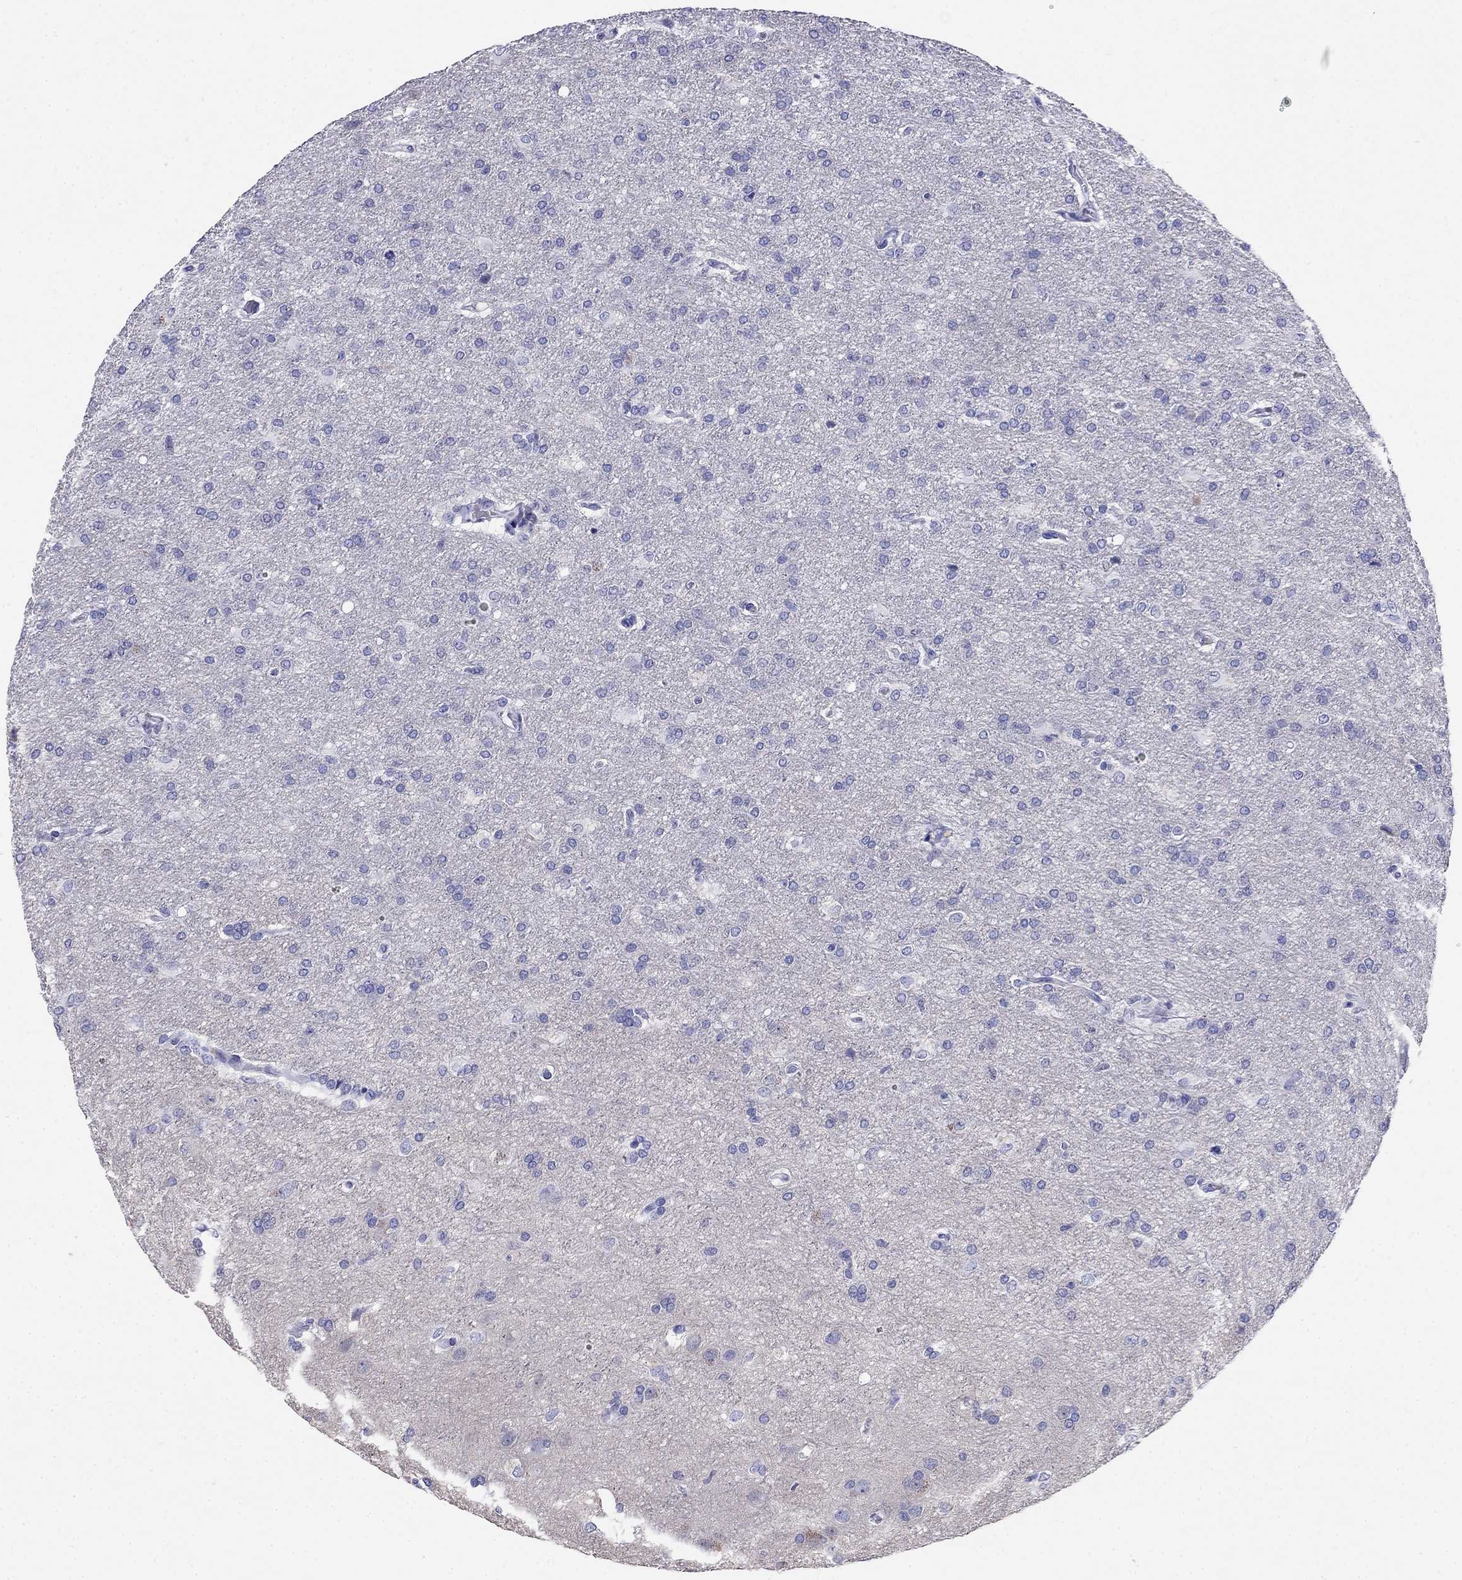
{"staining": {"intensity": "negative", "quantity": "none", "location": "none"}, "tissue": "glioma", "cell_type": "Tumor cells", "image_type": "cancer", "snomed": [{"axis": "morphology", "description": "Glioma, malignant, High grade"}, {"axis": "topography", "description": "Brain"}], "caption": "The image shows no significant staining in tumor cells of malignant high-grade glioma. Brightfield microscopy of immunohistochemistry (IHC) stained with DAB (3,3'-diaminobenzidine) (brown) and hematoxylin (blue), captured at high magnification.", "gene": "PPP1R36", "patient": {"sex": "male", "age": 68}}